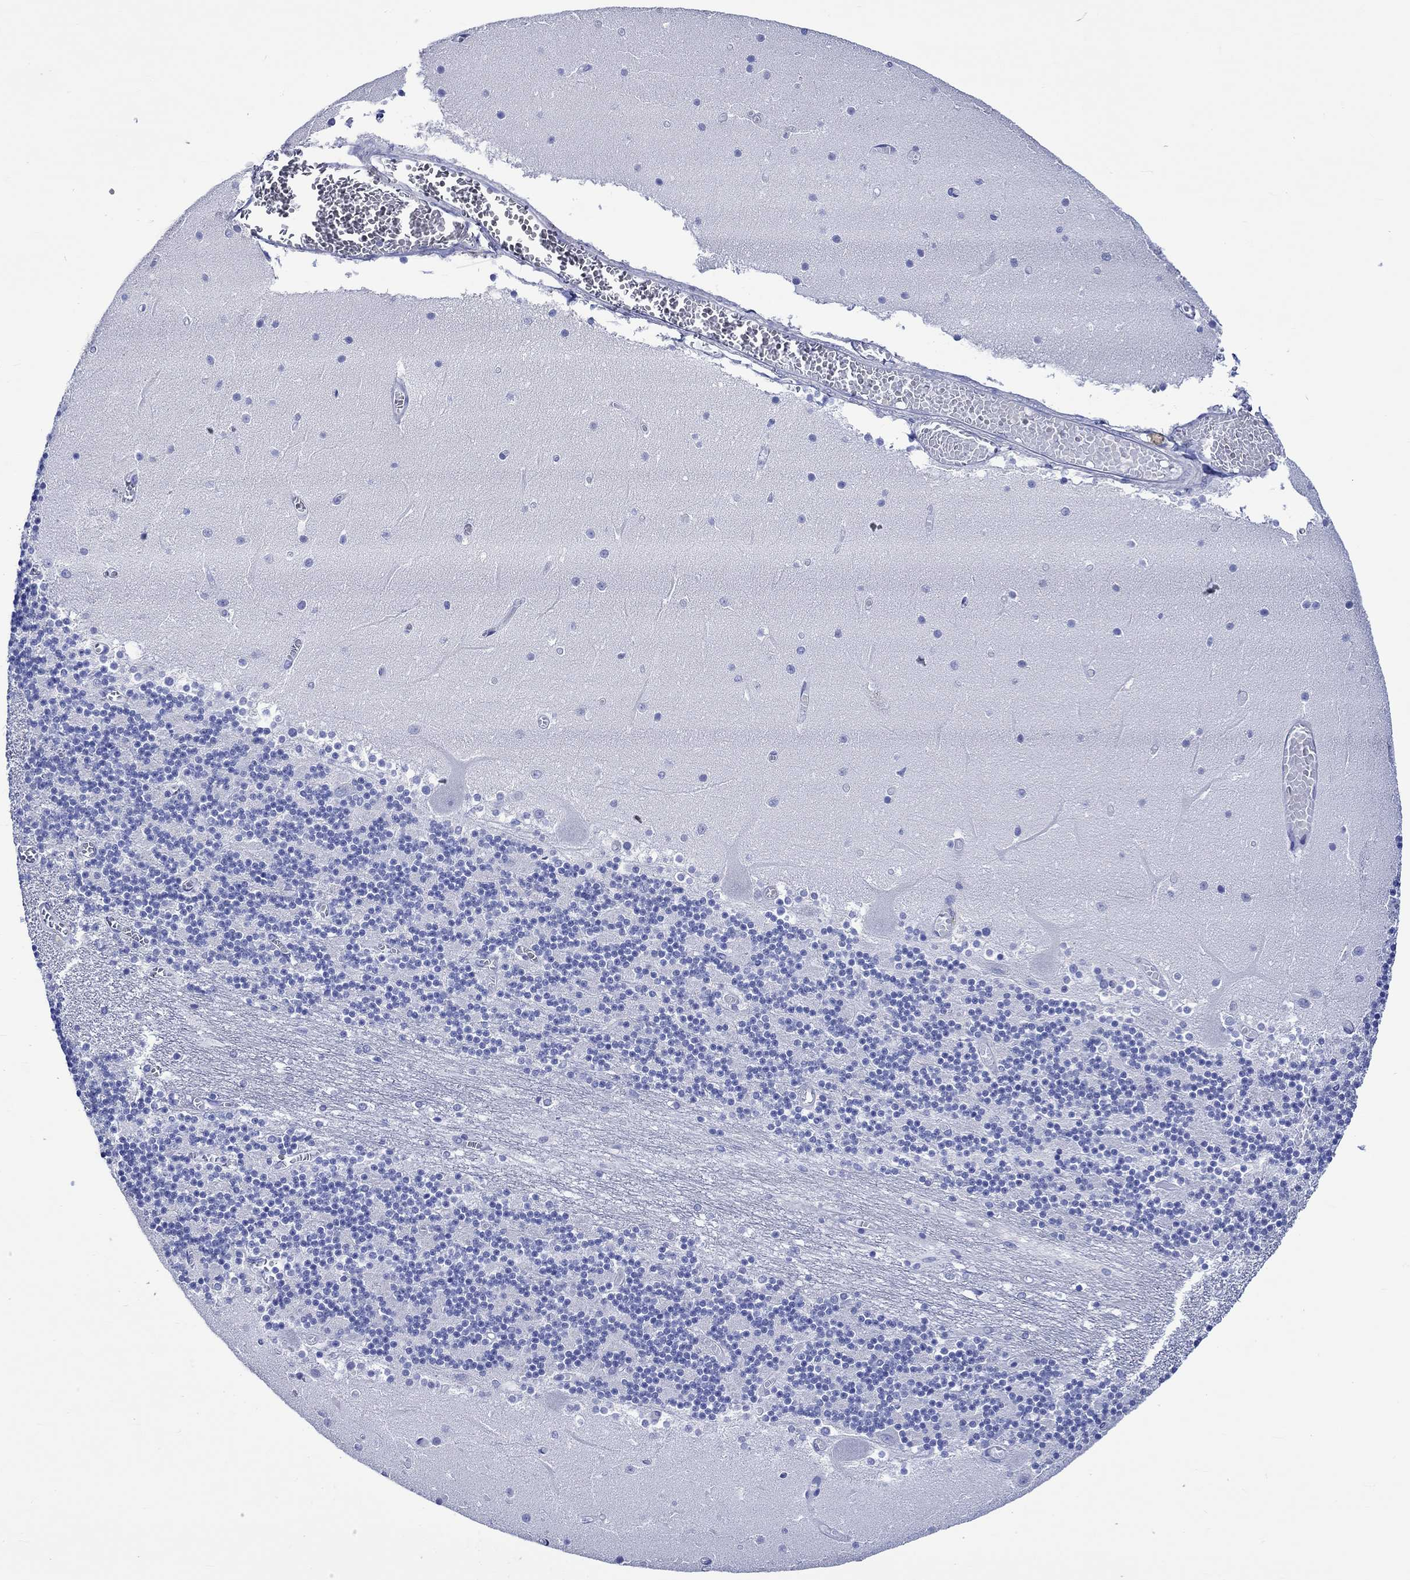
{"staining": {"intensity": "negative", "quantity": "none", "location": "none"}, "tissue": "cerebellum", "cell_type": "Cells in granular layer", "image_type": "normal", "snomed": [{"axis": "morphology", "description": "Normal tissue, NOS"}, {"axis": "topography", "description": "Cerebellum"}], "caption": "A high-resolution histopathology image shows IHC staining of unremarkable cerebellum, which reveals no significant staining in cells in granular layer. The staining was performed using DAB to visualize the protein expression in brown, while the nuclei were stained in blue with hematoxylin (Magnification: 20x).", "gene": "HARBI1", "patient": {"sex": "female", "age": 28}}